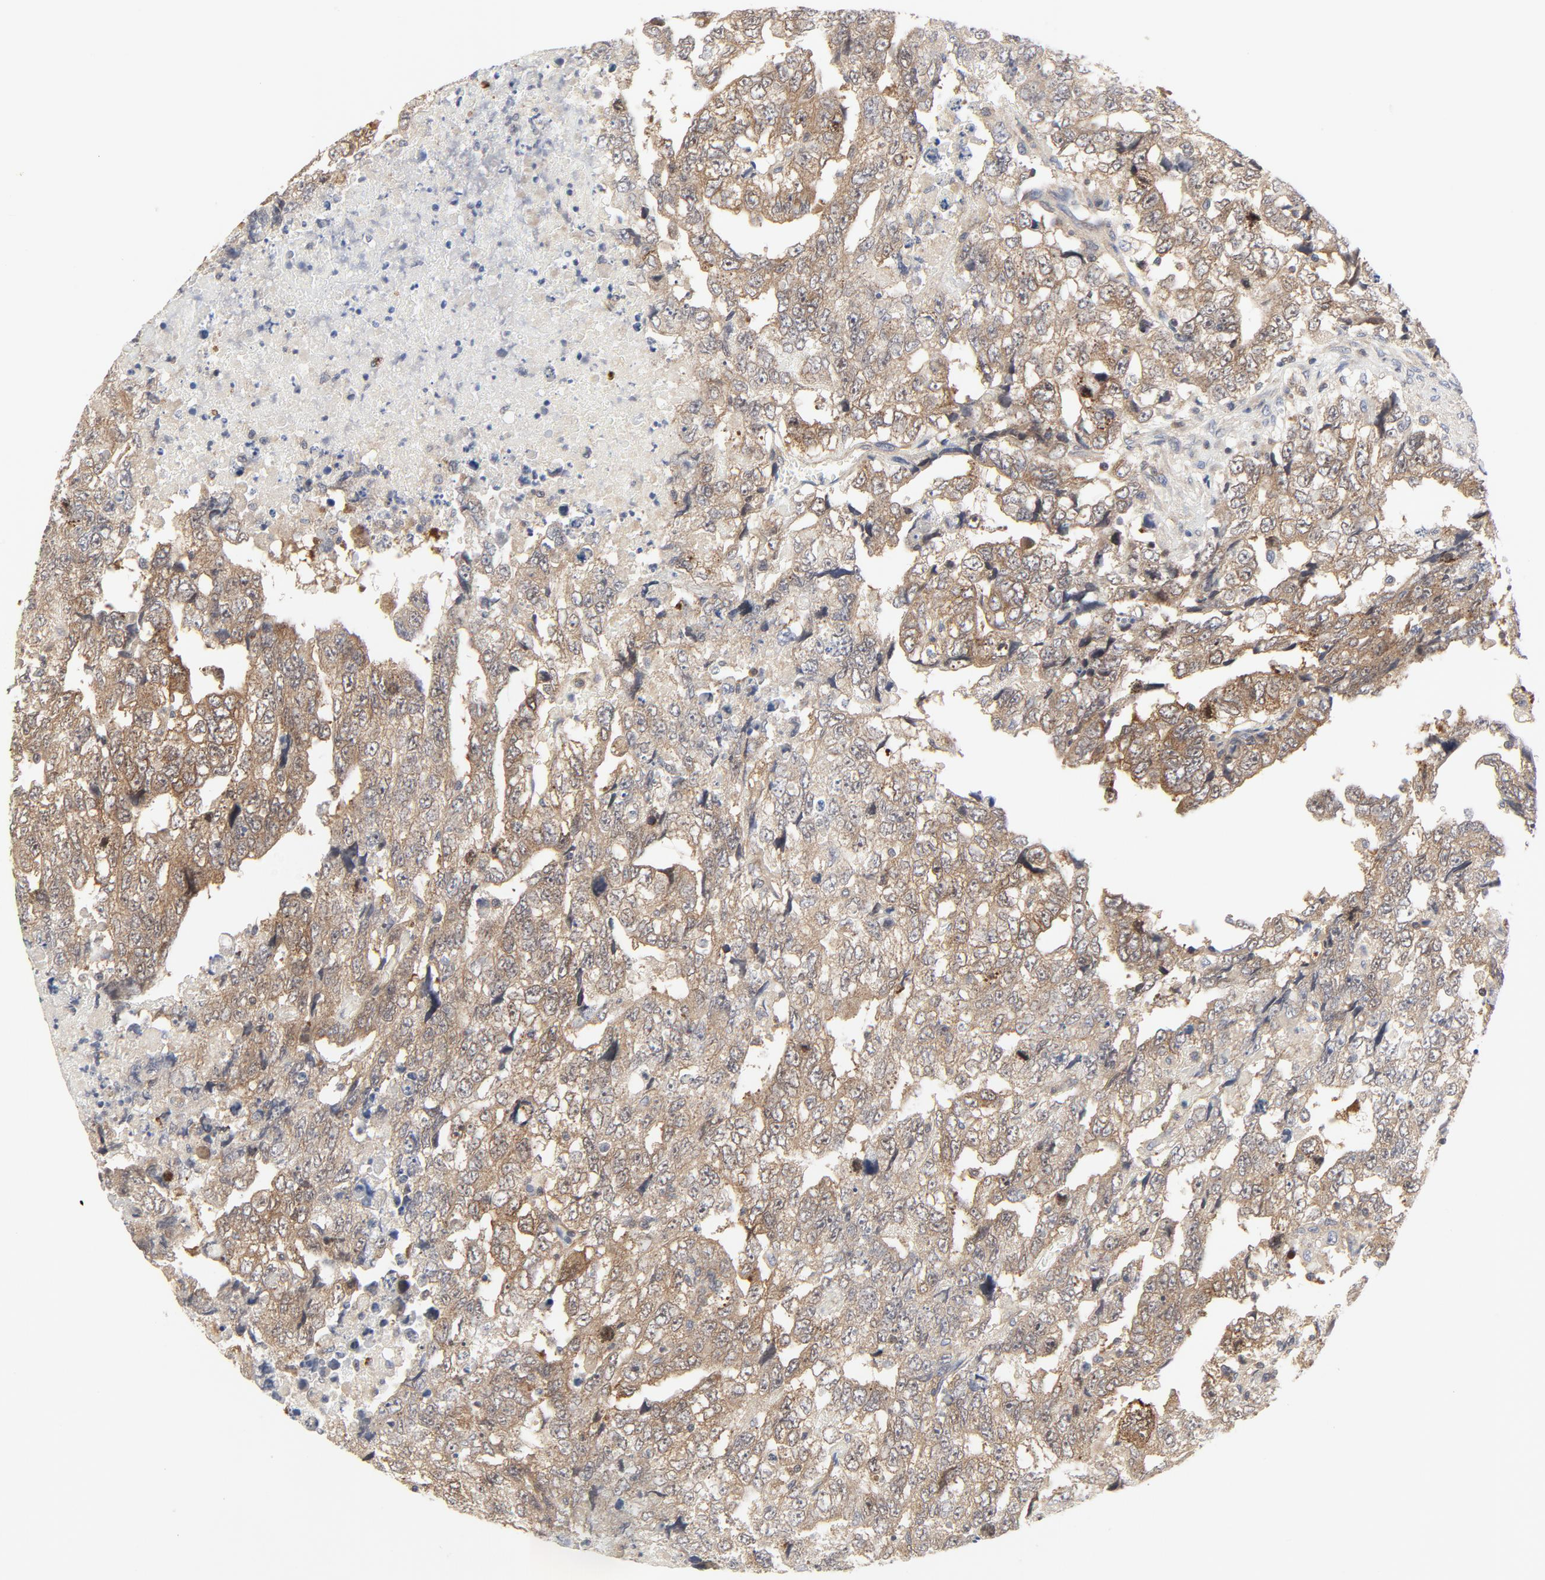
{"staining": {"intensity": "moderate", "quantity": ">75%", "location": "cytoplasmic/membranous"}, "tissue": "testis cancer", "cell_type": "Tumor cells", "image_type": "cancer", "snomed": [{"axis": "morphology", "description": "Carcinoma, Embryonal, NOS"}, {"axis": "topography", "description": "Testis"}], "caption": "Immunohistochemistry staining of testis embryonal carcinoma, which exhibits medium levels of moderate cytoplasmic/membranous staining in about >75% of tumor cells indicating moderate cytoplasmic/membranous protein expression. The staining was performed using DAB (brown) for protein detection and nuclei were counterstained in hematoxylin (blue).", "gene": "MAP2K7", "patient": {"sex": "male", "age": 36}}